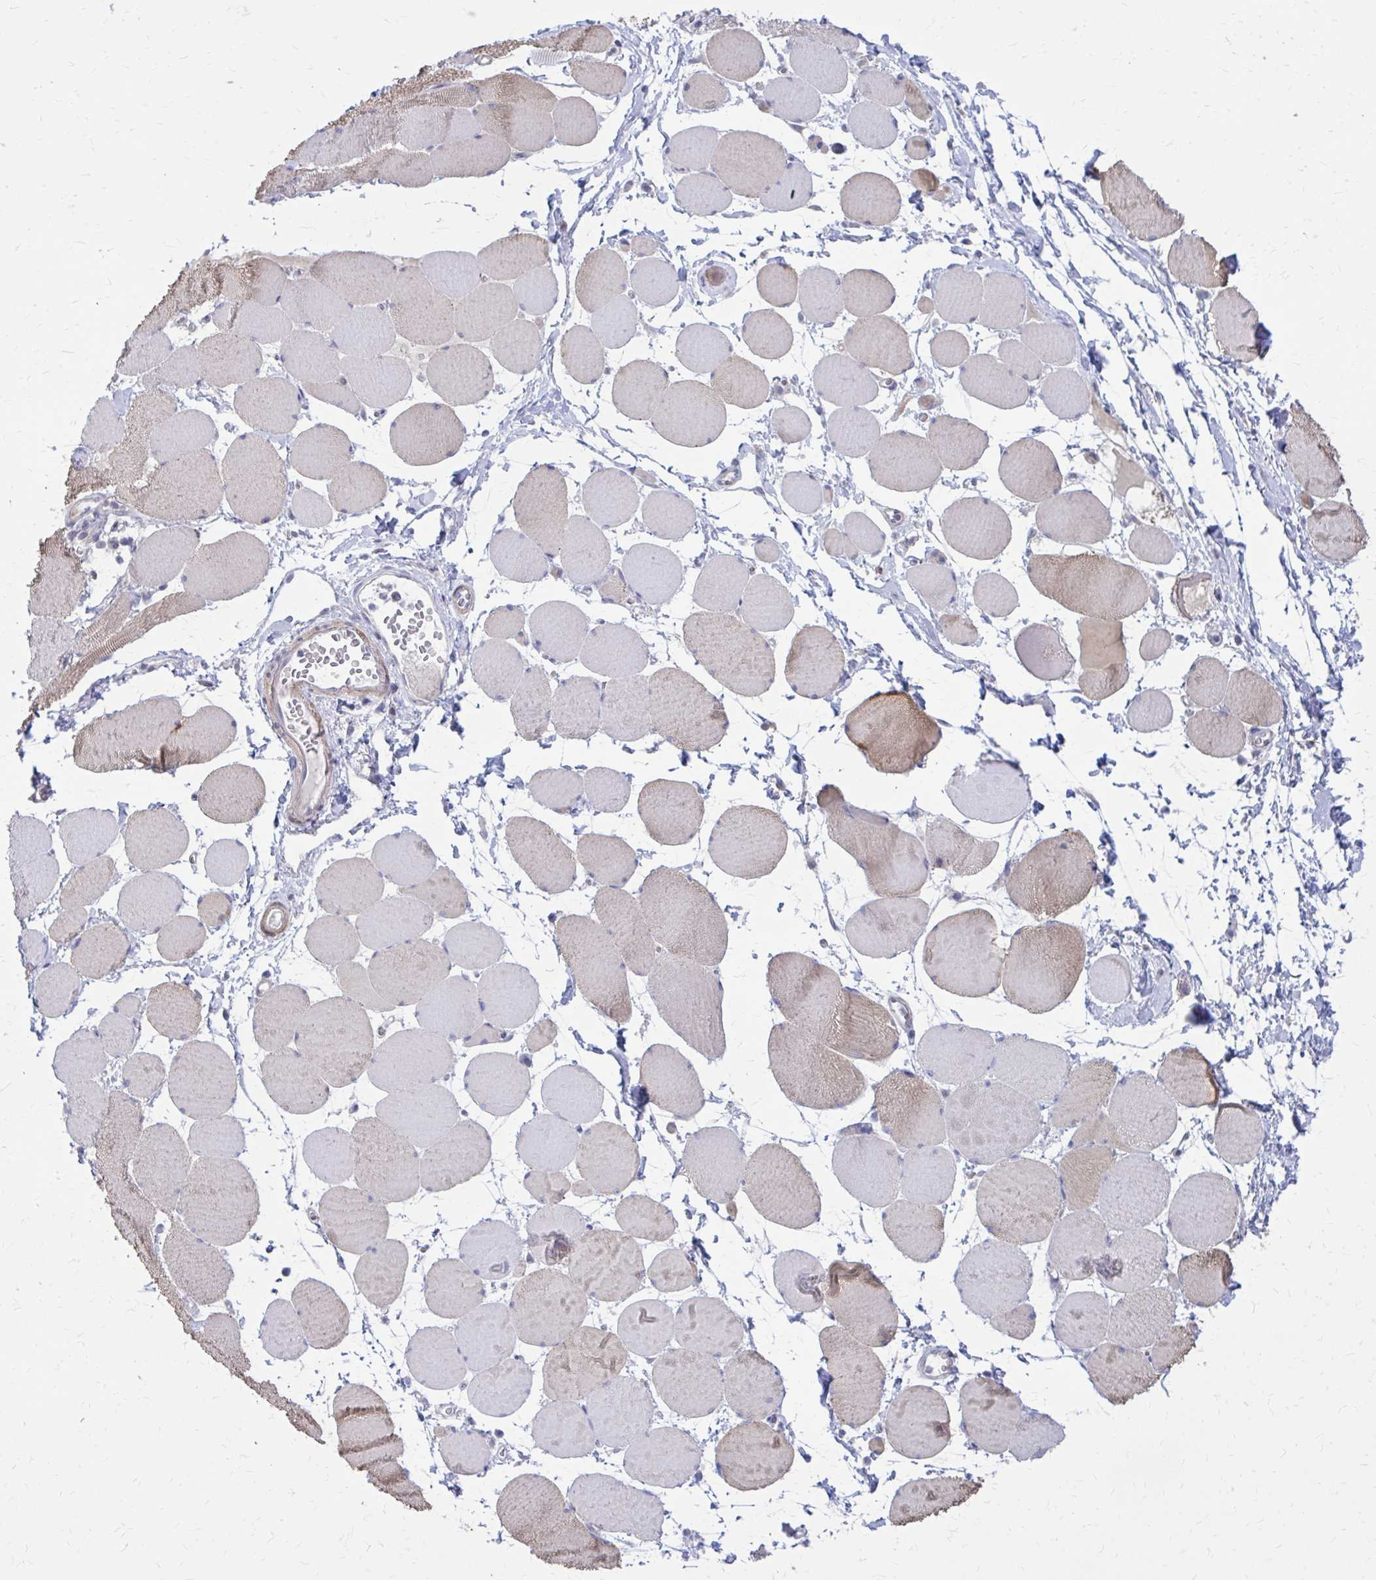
{"staining": {"intensity": "moderate", "quantity": "<25%", "location": "cytoplasmic/membranous"}, "tissue": "skeletal muscle", "cell_type": "Myocytes", "image_type": "normal", "snomed": [{"axis": "morphology", "description": "Normal tissue, NOS"}, {"axis": "topography", "description": "Skeletal muscle"}], "caption": "Immunohistochemical staining of normal human skeletal muscle reveals low levels of moderate cytoplasmic/membranous expression in approximately <25% of myocytes.", "gene": "DBI", "patient": {"sex": "female", "age": 75}}